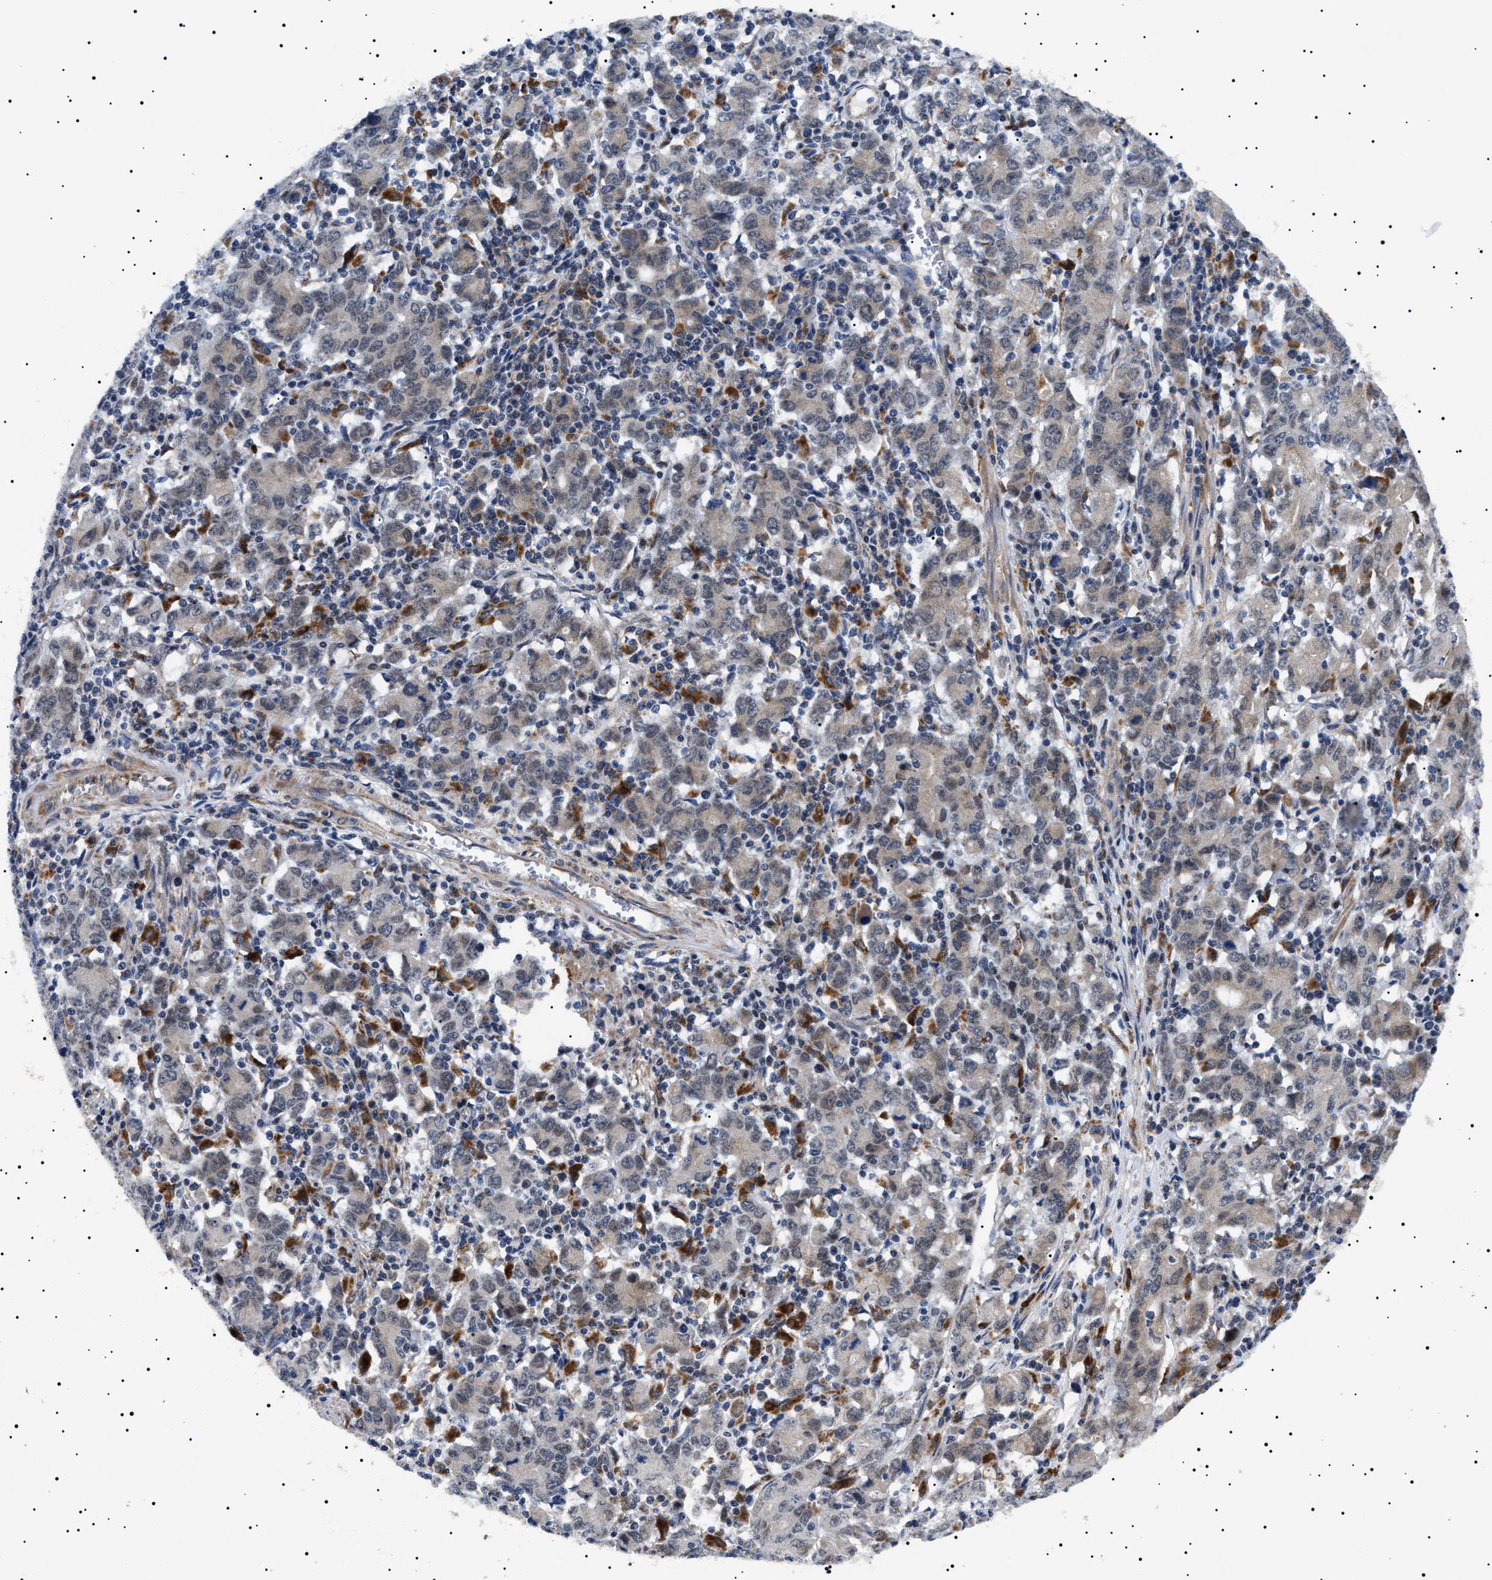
{"staining": {"intensity": "weak", "quantity": "<25%", "location": "cytoplasmic/membranous"}, "tissue": "stomach cancer", "cell_type": "Tumor cells", "image_type": "cancer", "snomed": [{"axis": "morphology", "description": "Adenocarcinoma, NOS"}, {"axis": "topography", "description": "Stomach, upper"}], "caption": "The image exhibits no staining of tumor cells in stomach adenocarcinoma.", "gene": "RAB34", "patient": {"sex": "male", "age": 69}}